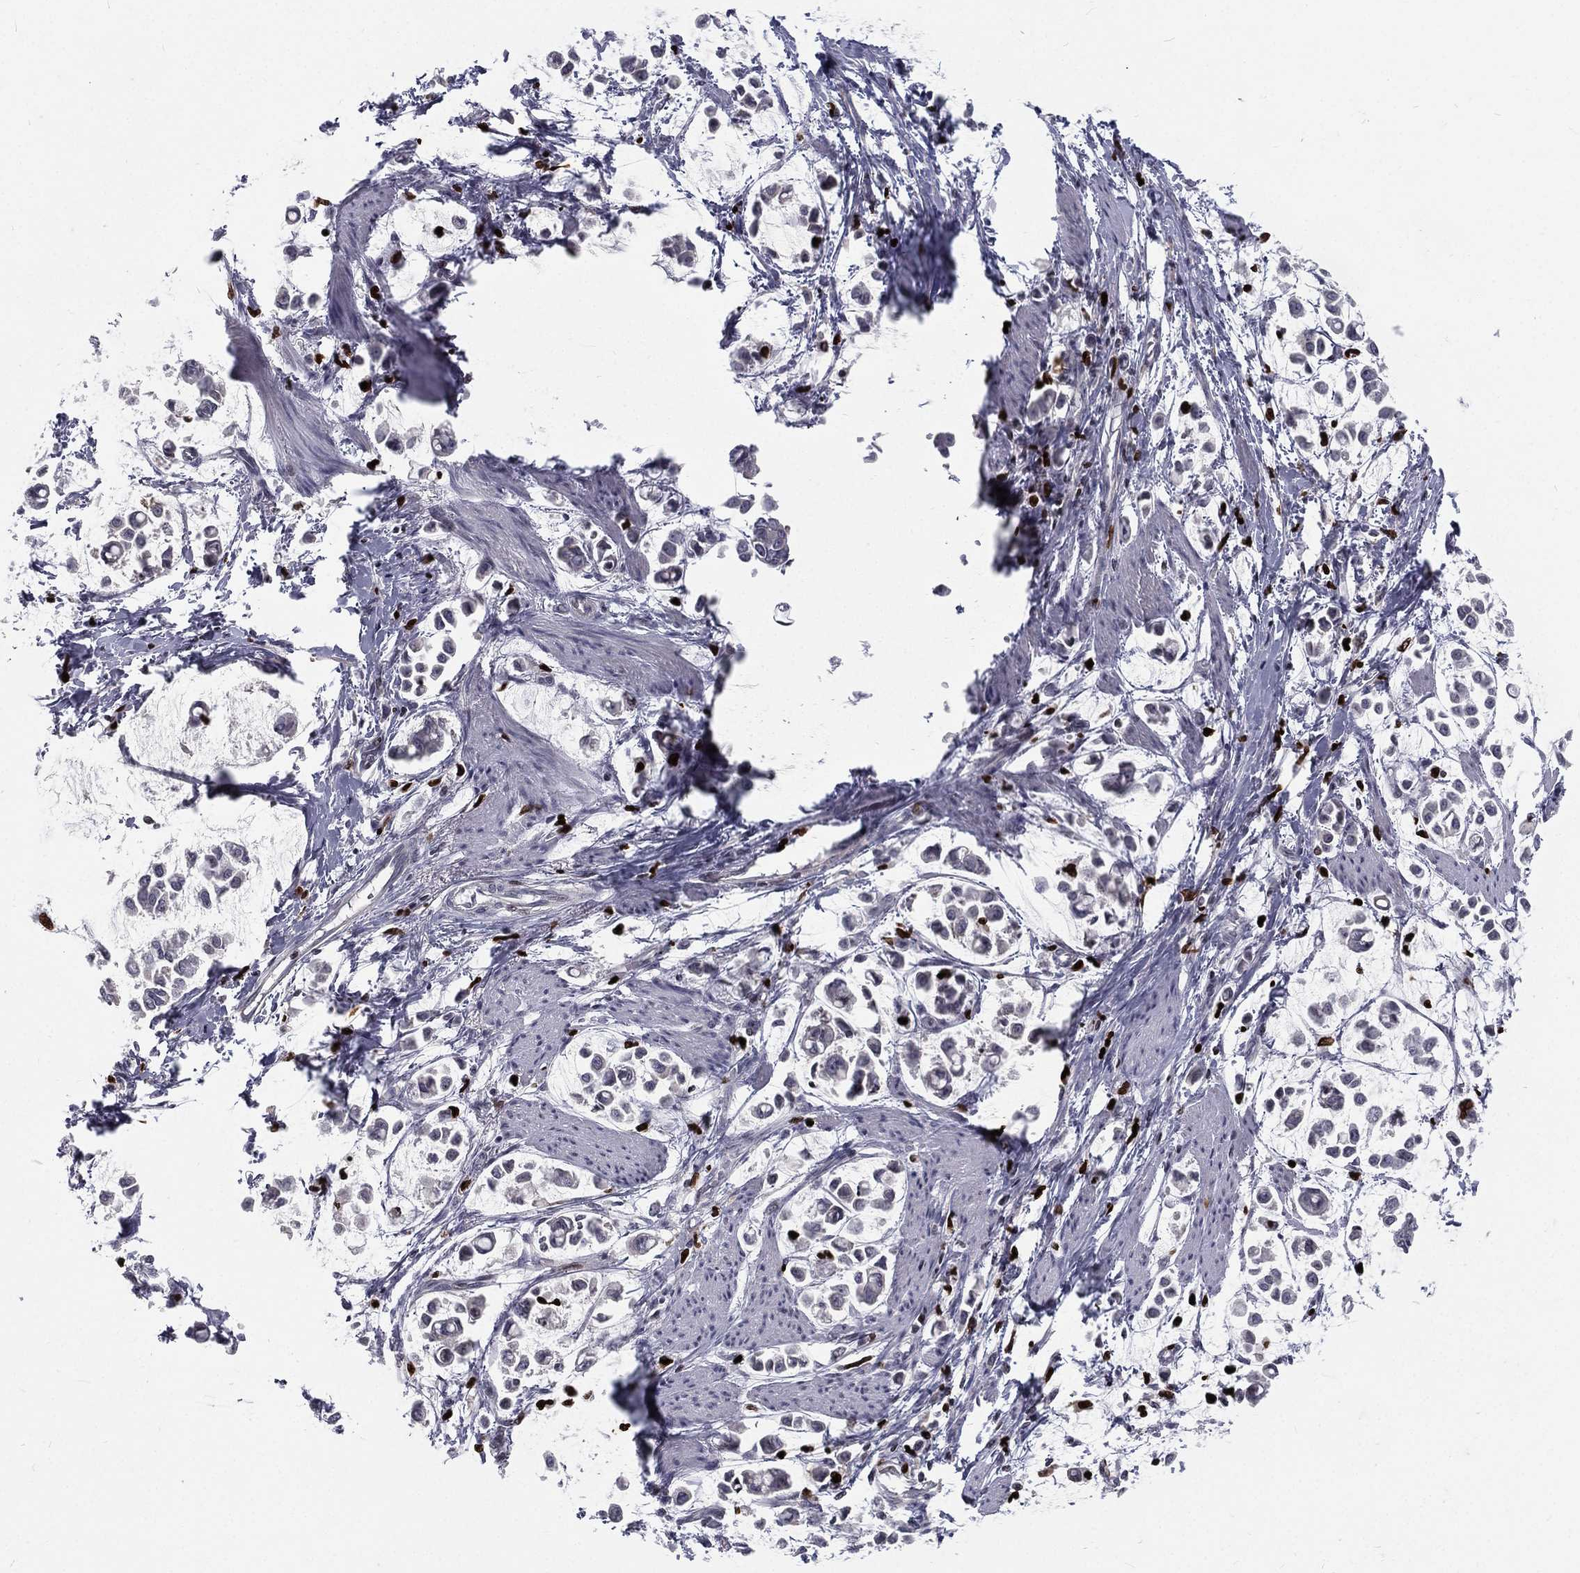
{"staining": {"intensity": "negative", "quantity": "none", "location": "none"}, "tissue": "stomach cancer", "cell_type": "Tumor cells", "image_type": "cancer", "snomed": [{"axis": "morphology", "description": "Adenocarcinoma, NOS"}, {"axis": "topography", "description": "Stomach"}], "caption": "This photomicrograph is of adenocarcinoma (stomach) stained with immunohistochemistry (IHC) to label a protein in brown with the nuclei are counter-stained blue. There is no staining in tumor cells.", "gene": "MNDA", "patient": {"sex": "male", "age": 82}}